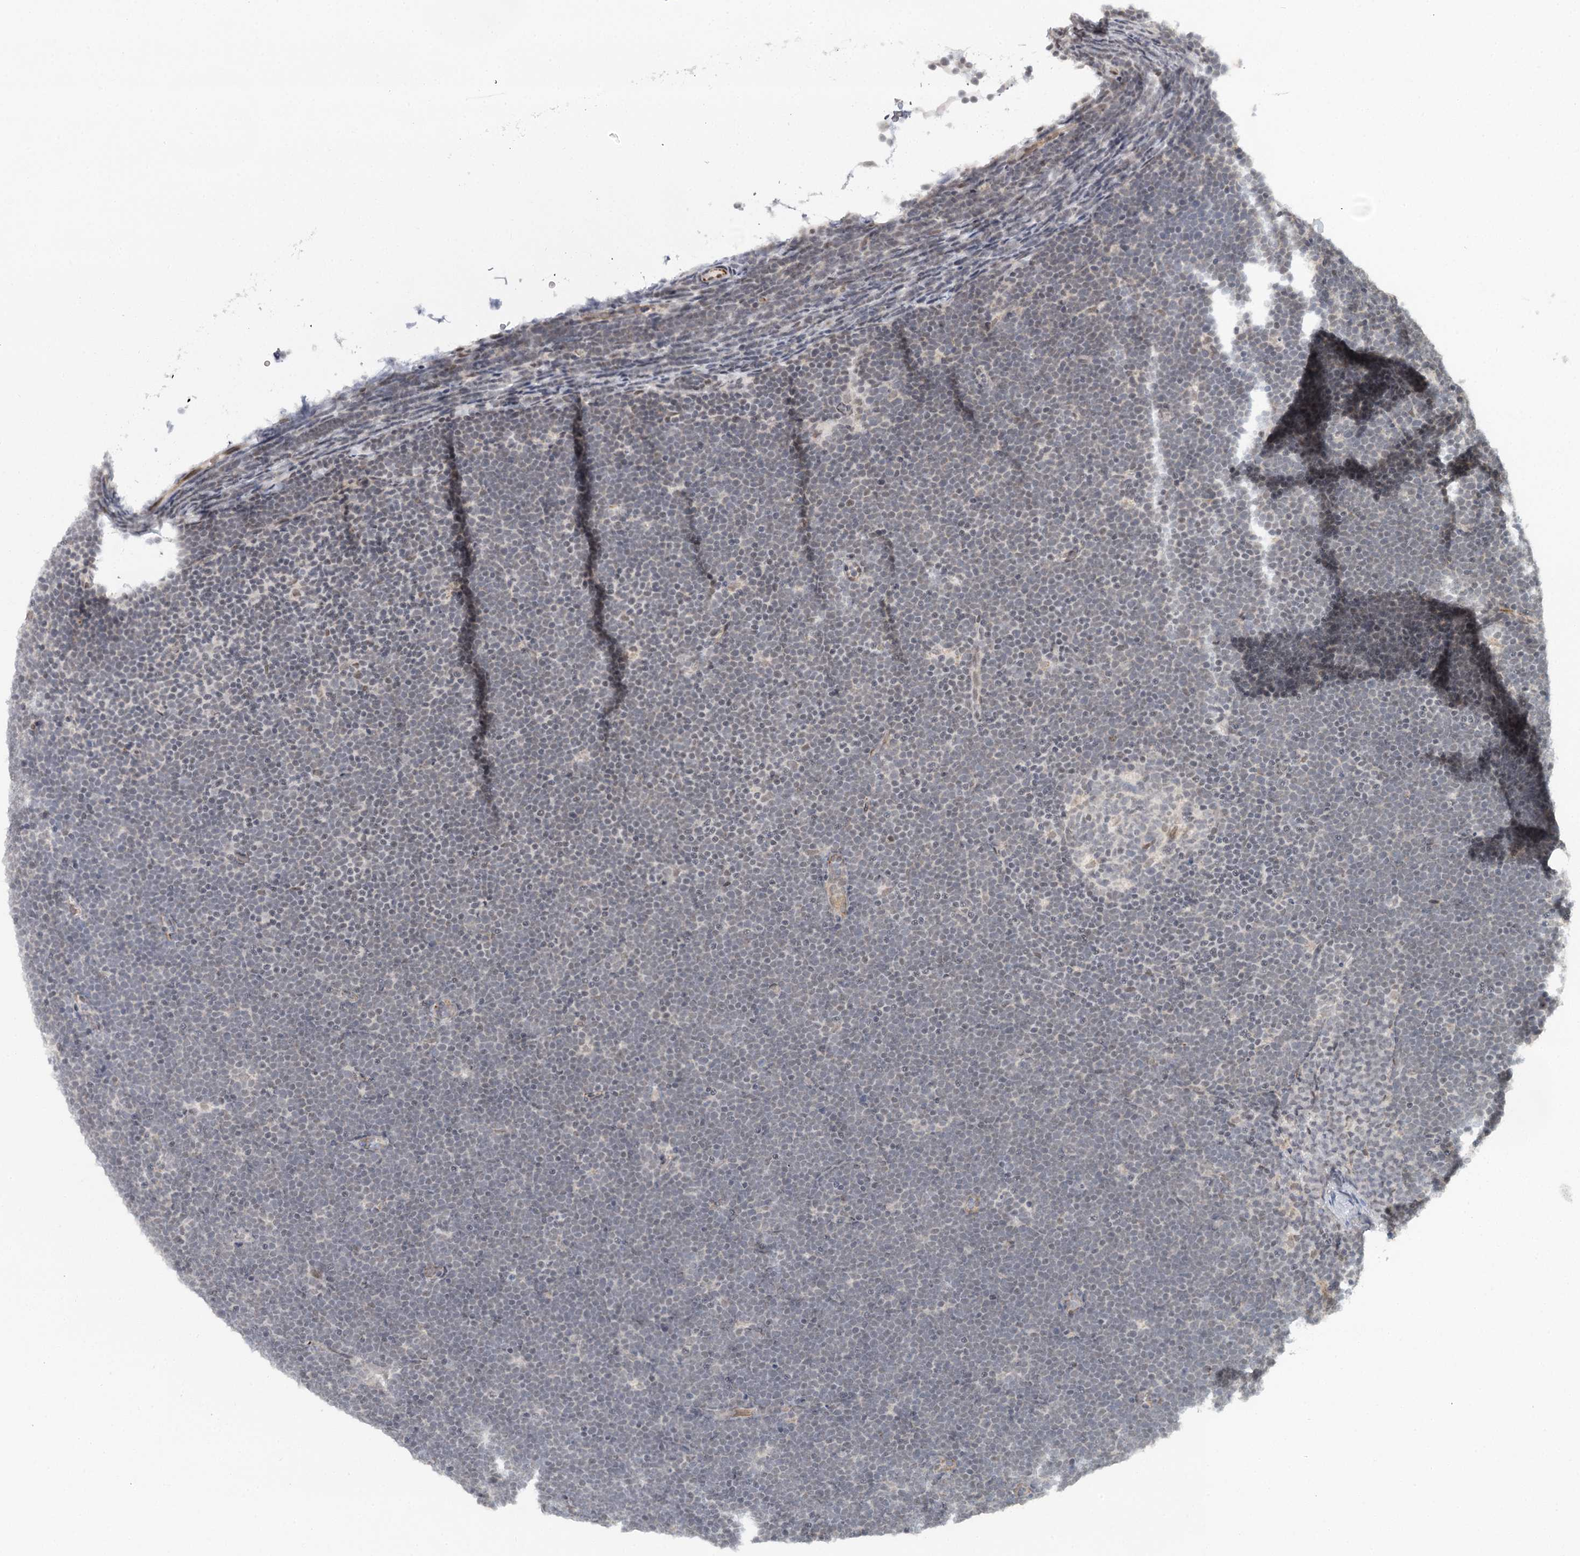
{"staining": {"intensity": "weak", "quantity": "25%-75%", "location": "nuclear"}, "tissue": "lymphoma", "cell_type": "Tumor cells", "image_type": "cancer", "snomed": [{"axis": "morphology", "description": "Malignant lymphoma, non-Hodgkin's type, High grade"}, {"axis": "topography", "description": "Lymph node"}], "caption": "Human high-grade malignant lymphoma, non-Hodgkin's type stained with a protein marker shows weak staining in tumor cells.", "gene": "FAM13C", "patient": {"sex": "male", "age": 13}}